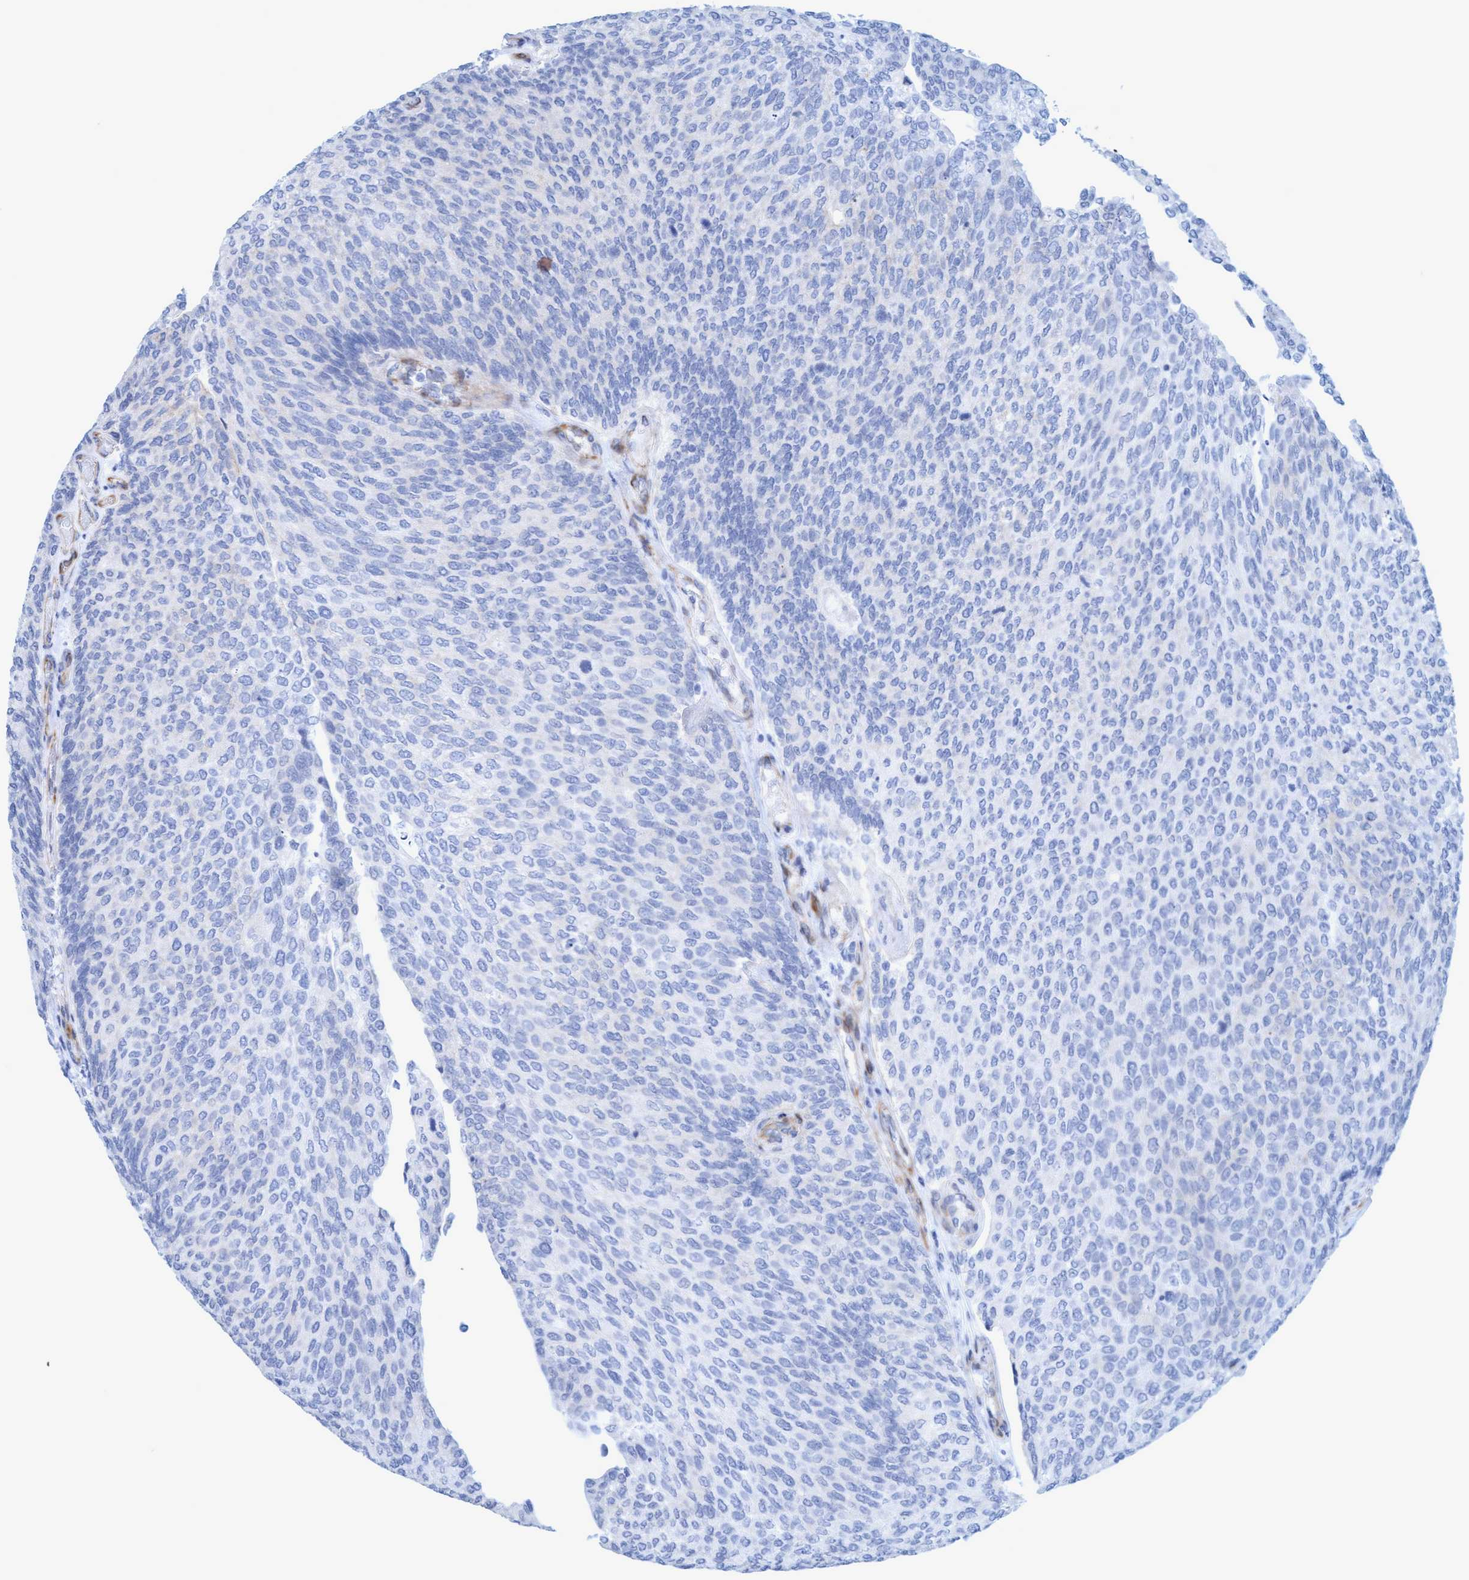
{"staining": {"intensity": "negative", "quantity": "none", "location": "none"}, "tissue": "urothelial cancer", "cell_type": "Tumor cells", "image_type": "cancer", "snomed": [{"axis": "morphology", "description": "Urothelial carcinoma, Low grade"}, {"axis": "topography", "description": "Urinary bladder"}], "caption": "IHC histopathology image of low-grade urothelial carcinoma stained for a protein (brown), which reveals no staining in tumor cells.", "gene": "MTFR1", "patient": {"sex": "female", "age": 79}}